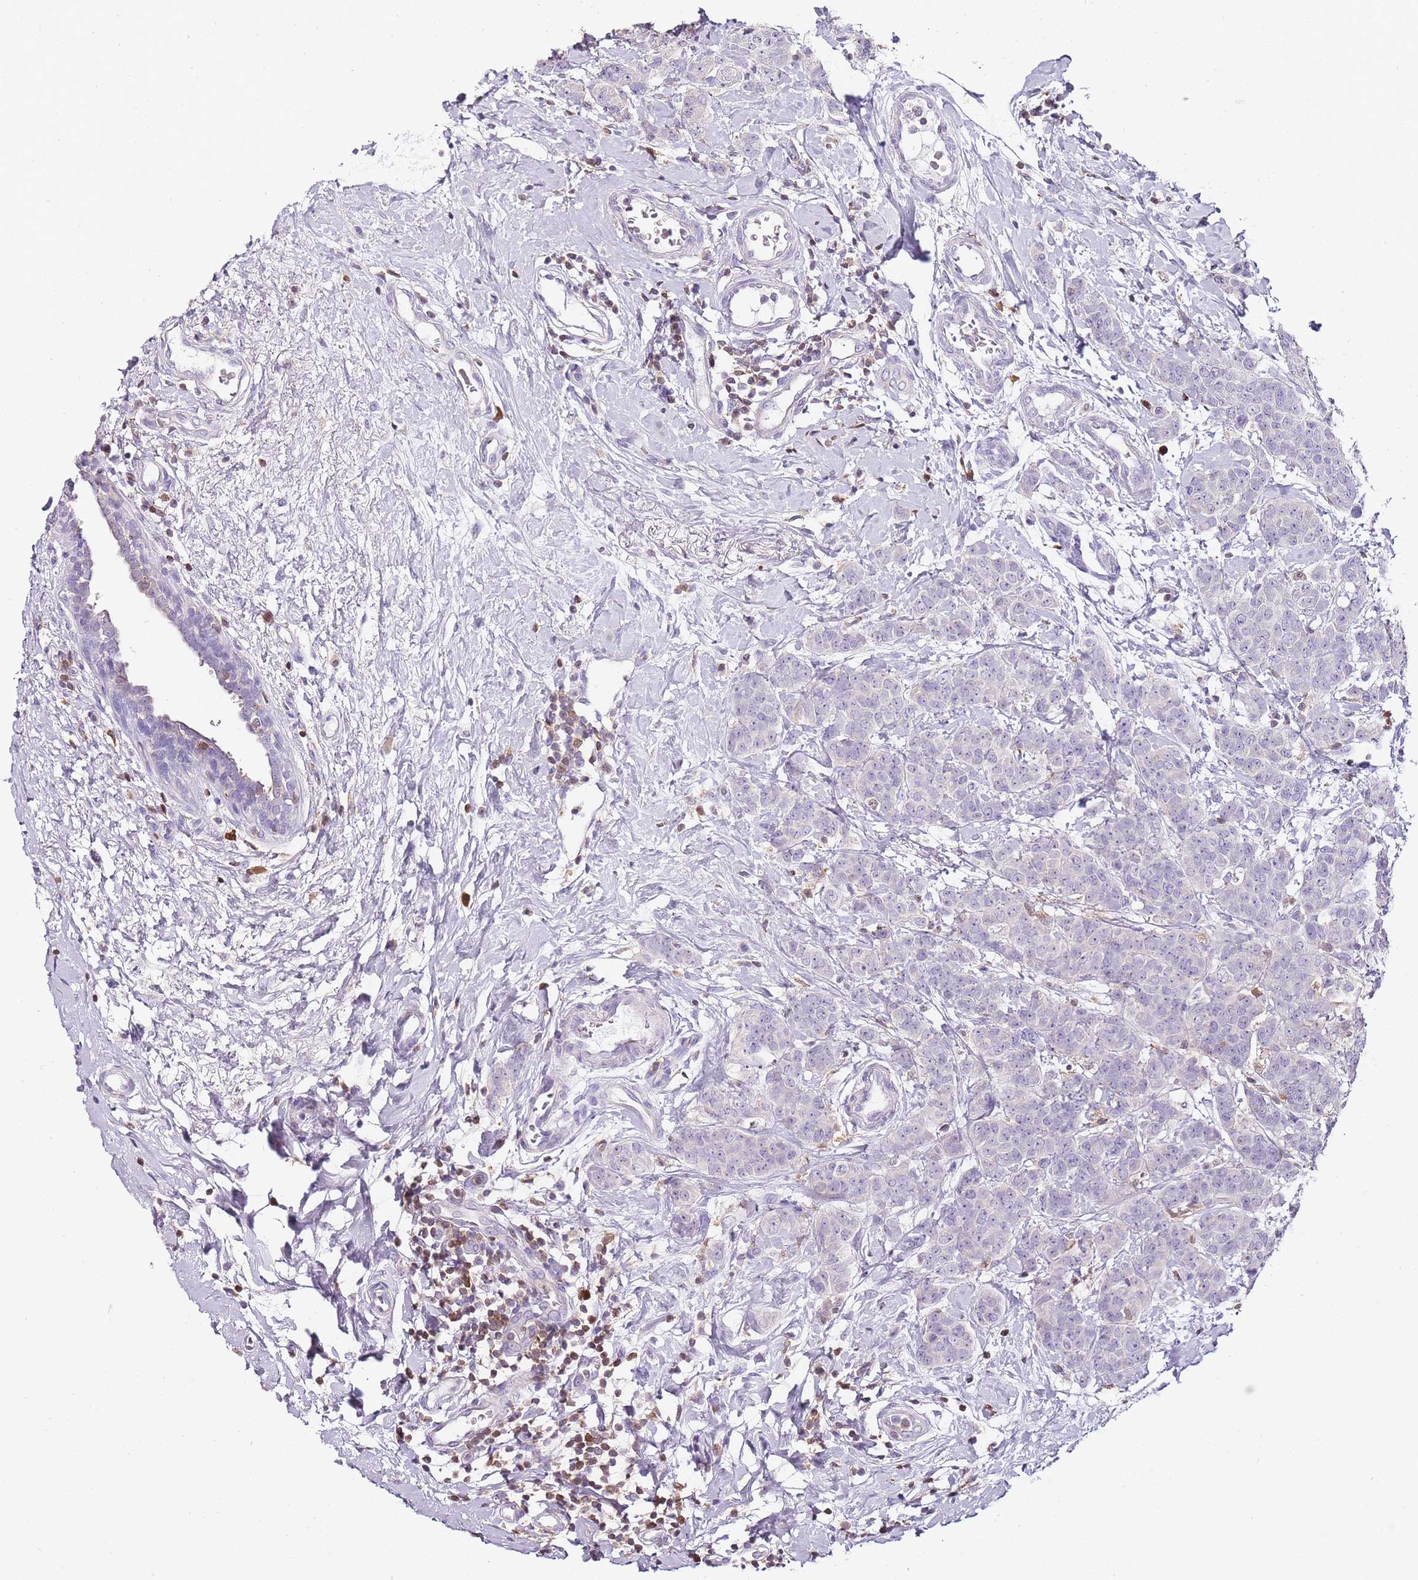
{"staining": {"intensity": "negative", "quantity": "none", "location": "none"}, "tissue": "breast cancer", "cell_type": "Tumor cells", "image_type": "cancer", "snomed": [{"axis": "morphology", "description": "Duct carcinoma"}, {"axis": "topography", "description": "Breast"}], "caption": "Immunohistochemical staining of human infiltrating ductal carcinoma (breast) reveals no significant staining in tumor cells.", "gene": "ZBP1", "patient": {"sex": "female", "age": 40}}